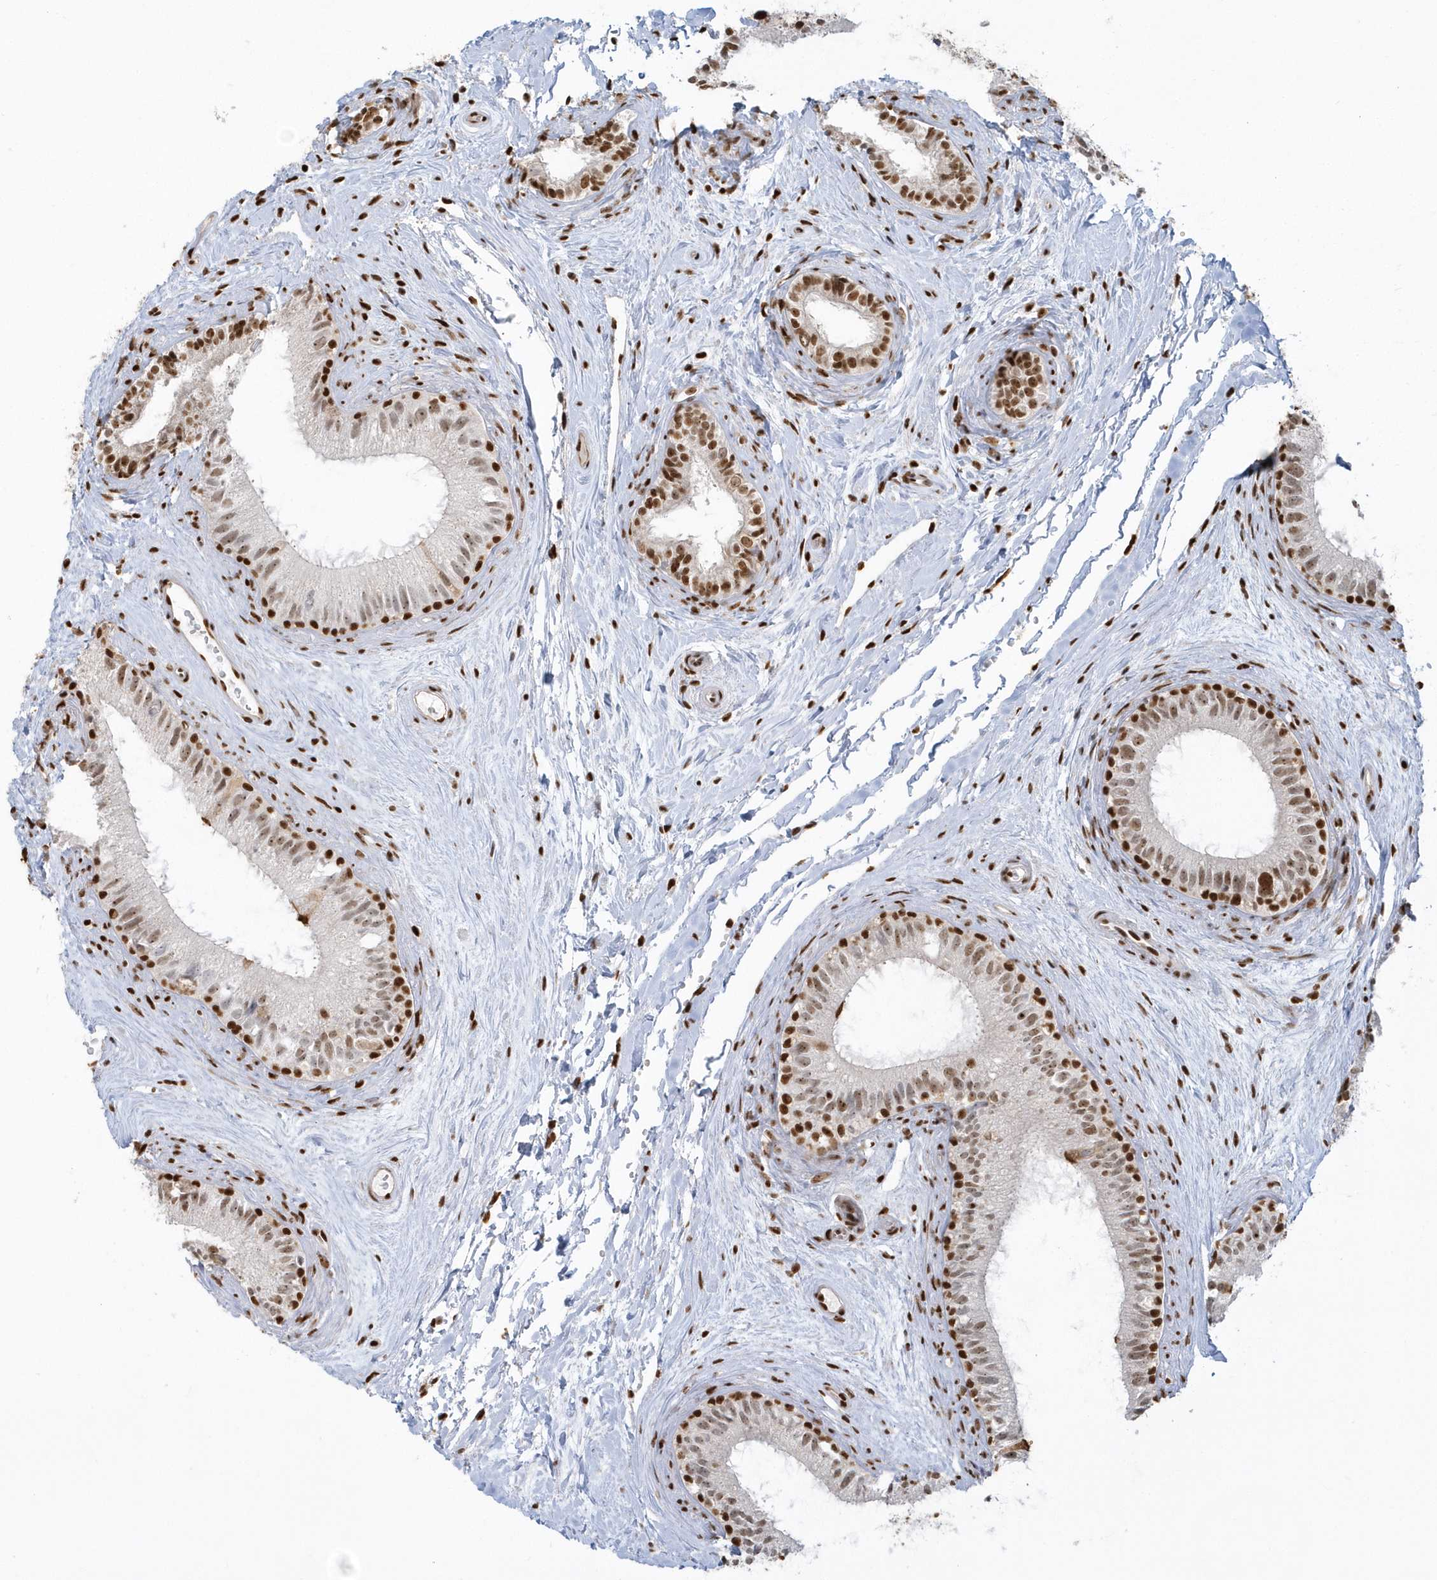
{"staining": {"intensity": "strong", "quantity": "25%-75%", "location": "nuclear"}, "tissue": "epididymis", "cell_type": "Glandular cells", "image_type": "normal", "snomed": [{"axis": "morphology", "description": "Normal tissue, NOS"}, {"axis": "topography", "description": "Epididymis"}], "caption": "Epididymis stained for a protein (brown) shows strong nuclear positive positivity in about 25%-75% of glandular cells.", "gene": "SUMO2", "patient": {"sex": "male", "age": 71}}